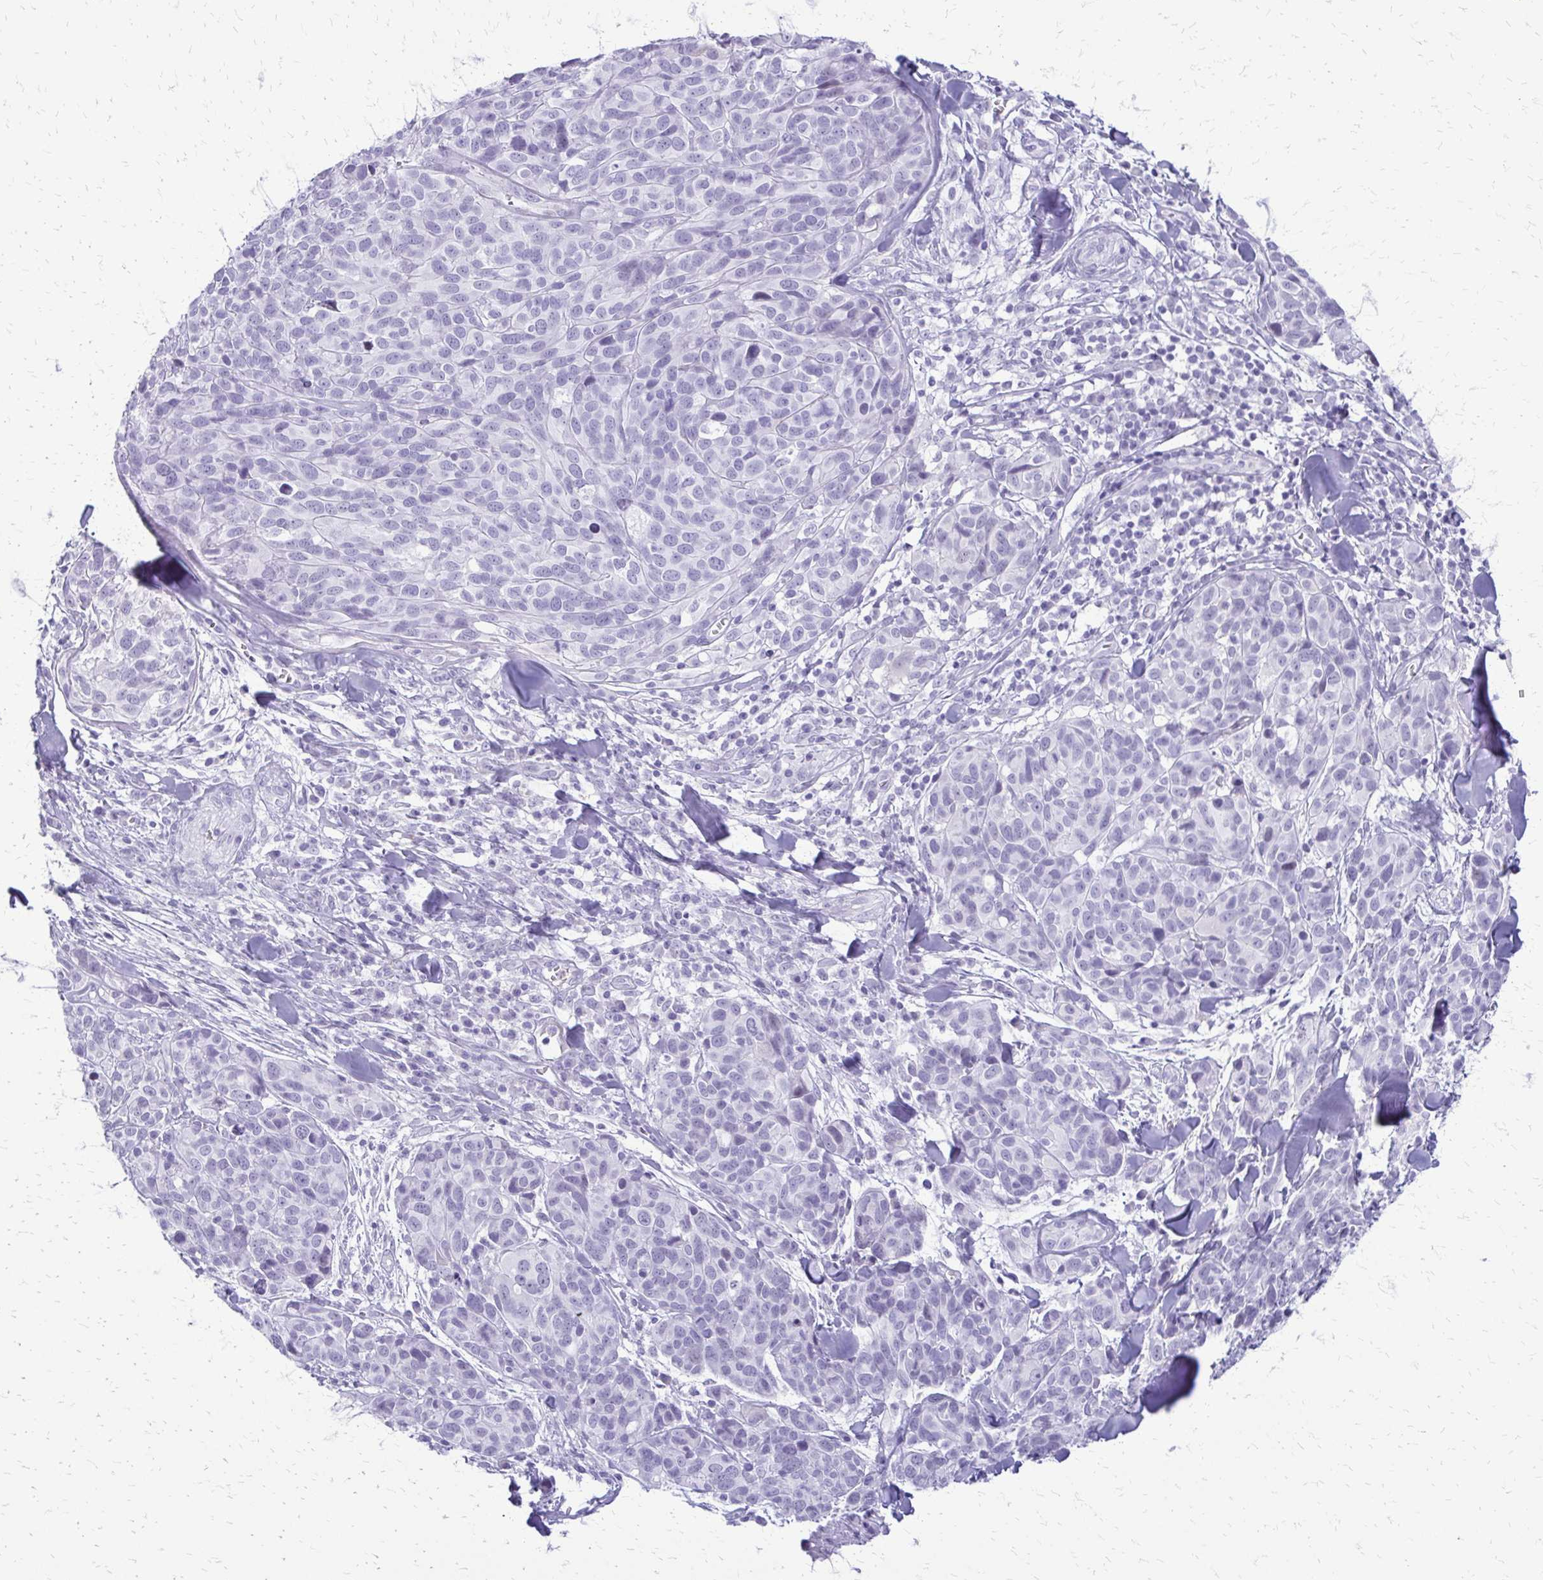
{"staining": {"intensity": "negative", "quantity": "none", "location": "none"}, "tissue": "melanoma", "cell_type": "Tumor cells", "image_type": "cancer", "snomed": [{"axis": "morphology", "description": "Malignant melanoma, NOS"}, {"axis": "topography", "description": "Skin"}], "caption": "Photomicrograph shows no significant protein positivity in tumor cells of melanoma.", "gene": "FAM162B", "patient": {"sex": "male", "age": 51}}